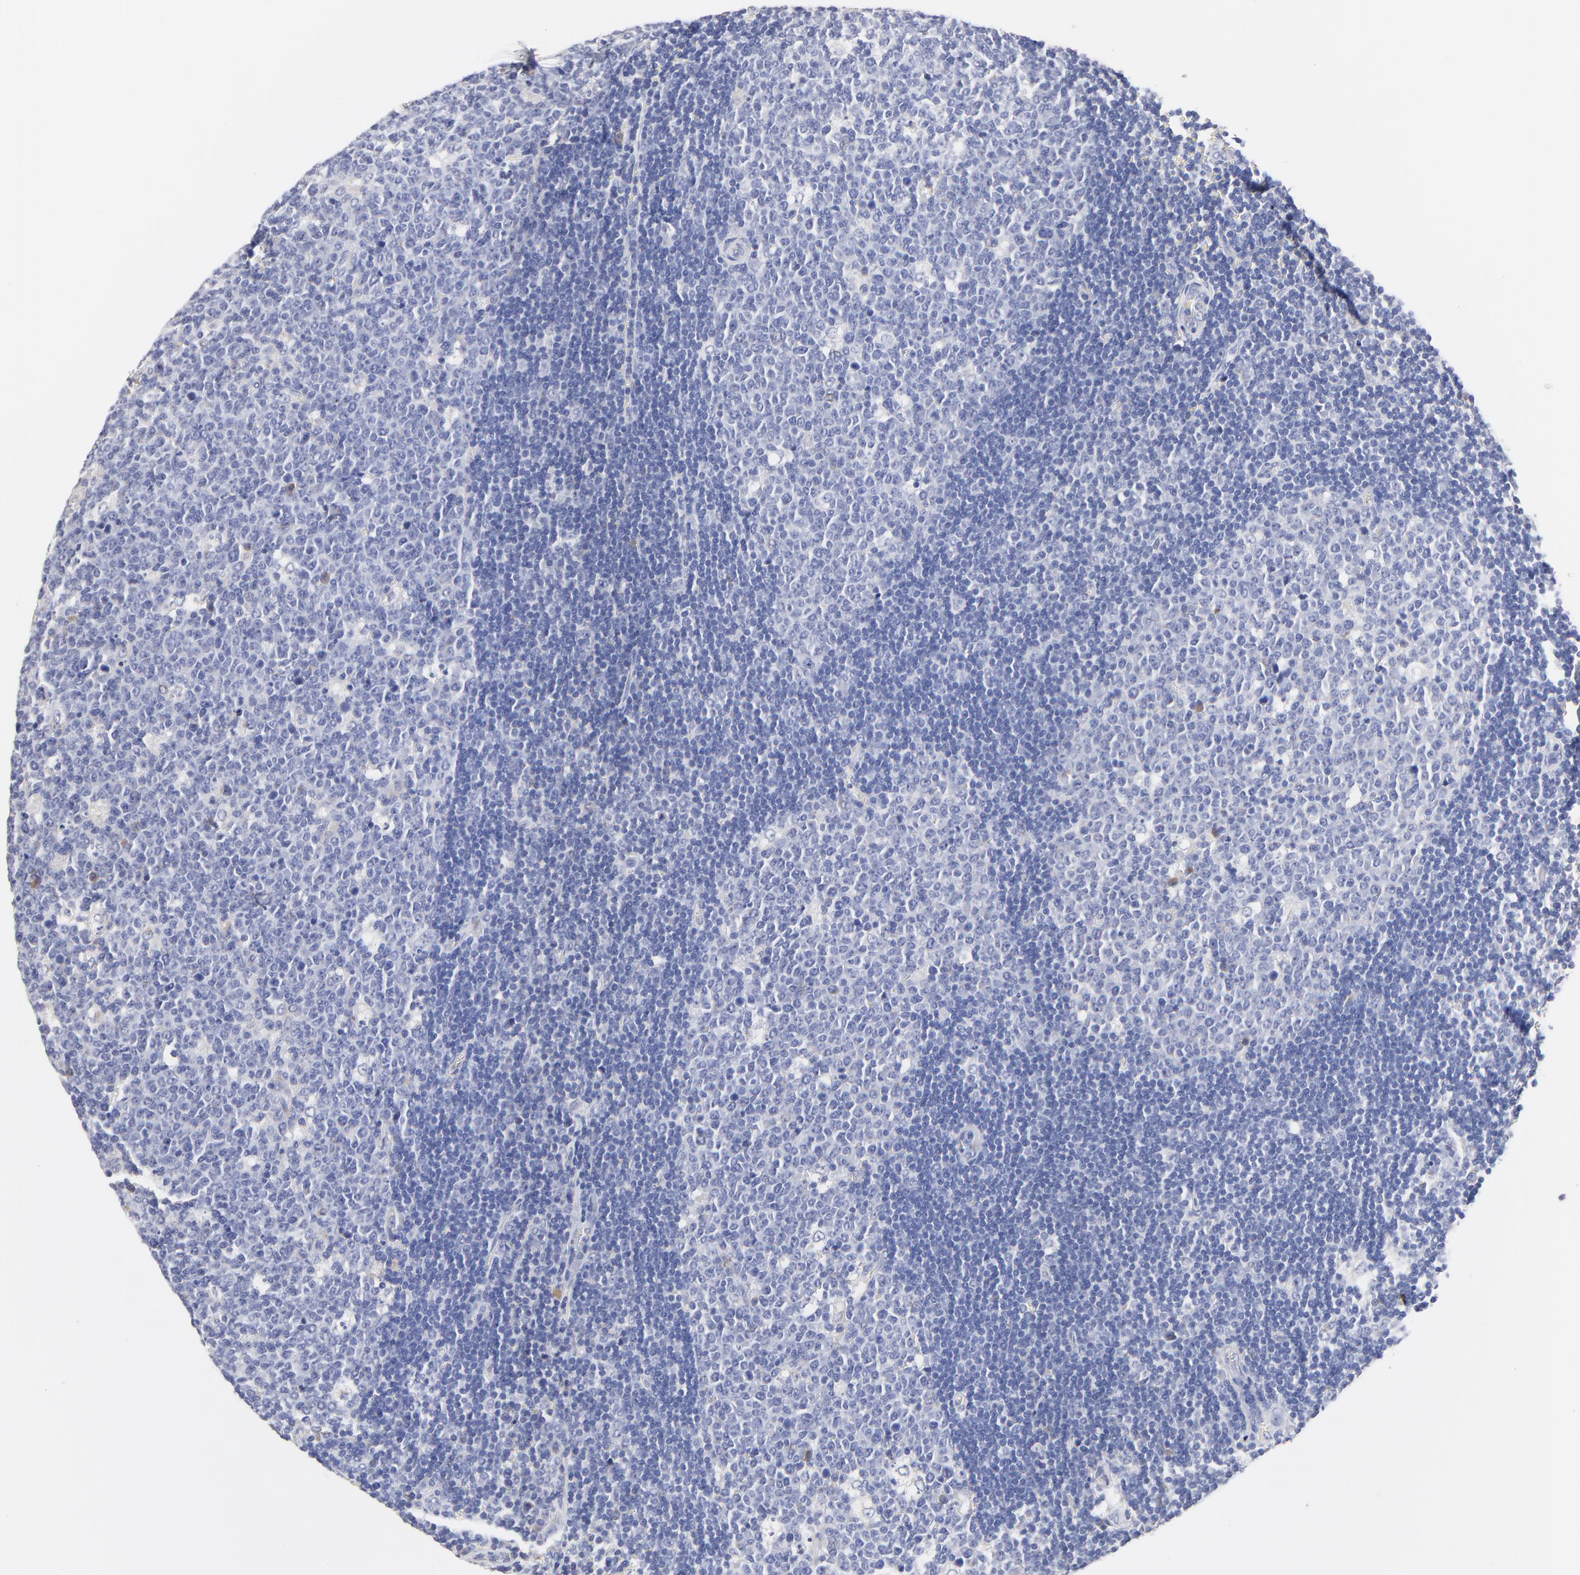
{"staining": {"intensity": "weak", "quantity": "<25%", "location": "cytoplasmic/membranous"}, "tissue": "lymph node", "cell_type": "Germinal center cells", "image_type": "normal", "snomed": [{"axis": "morphology", "description": "Normal tissue, NOS"}, {"axis": "topography", "description": "Lymph node"}, {"axis": "topography", "description": "Salivary gland"}], "caption": "High magnification brightfield microscopy of unremarkable lymph node stained with DAB (3,3'-diaminobenzidine) (brown) and counterstained with hematoxylin (blue): germinal center cells show no significant positivity. (DAB immunohistochemistry (IHC) with hematoxylin counter stain).", "gene": "LAX1", "patient": {"sex": "male", "age": 8}}